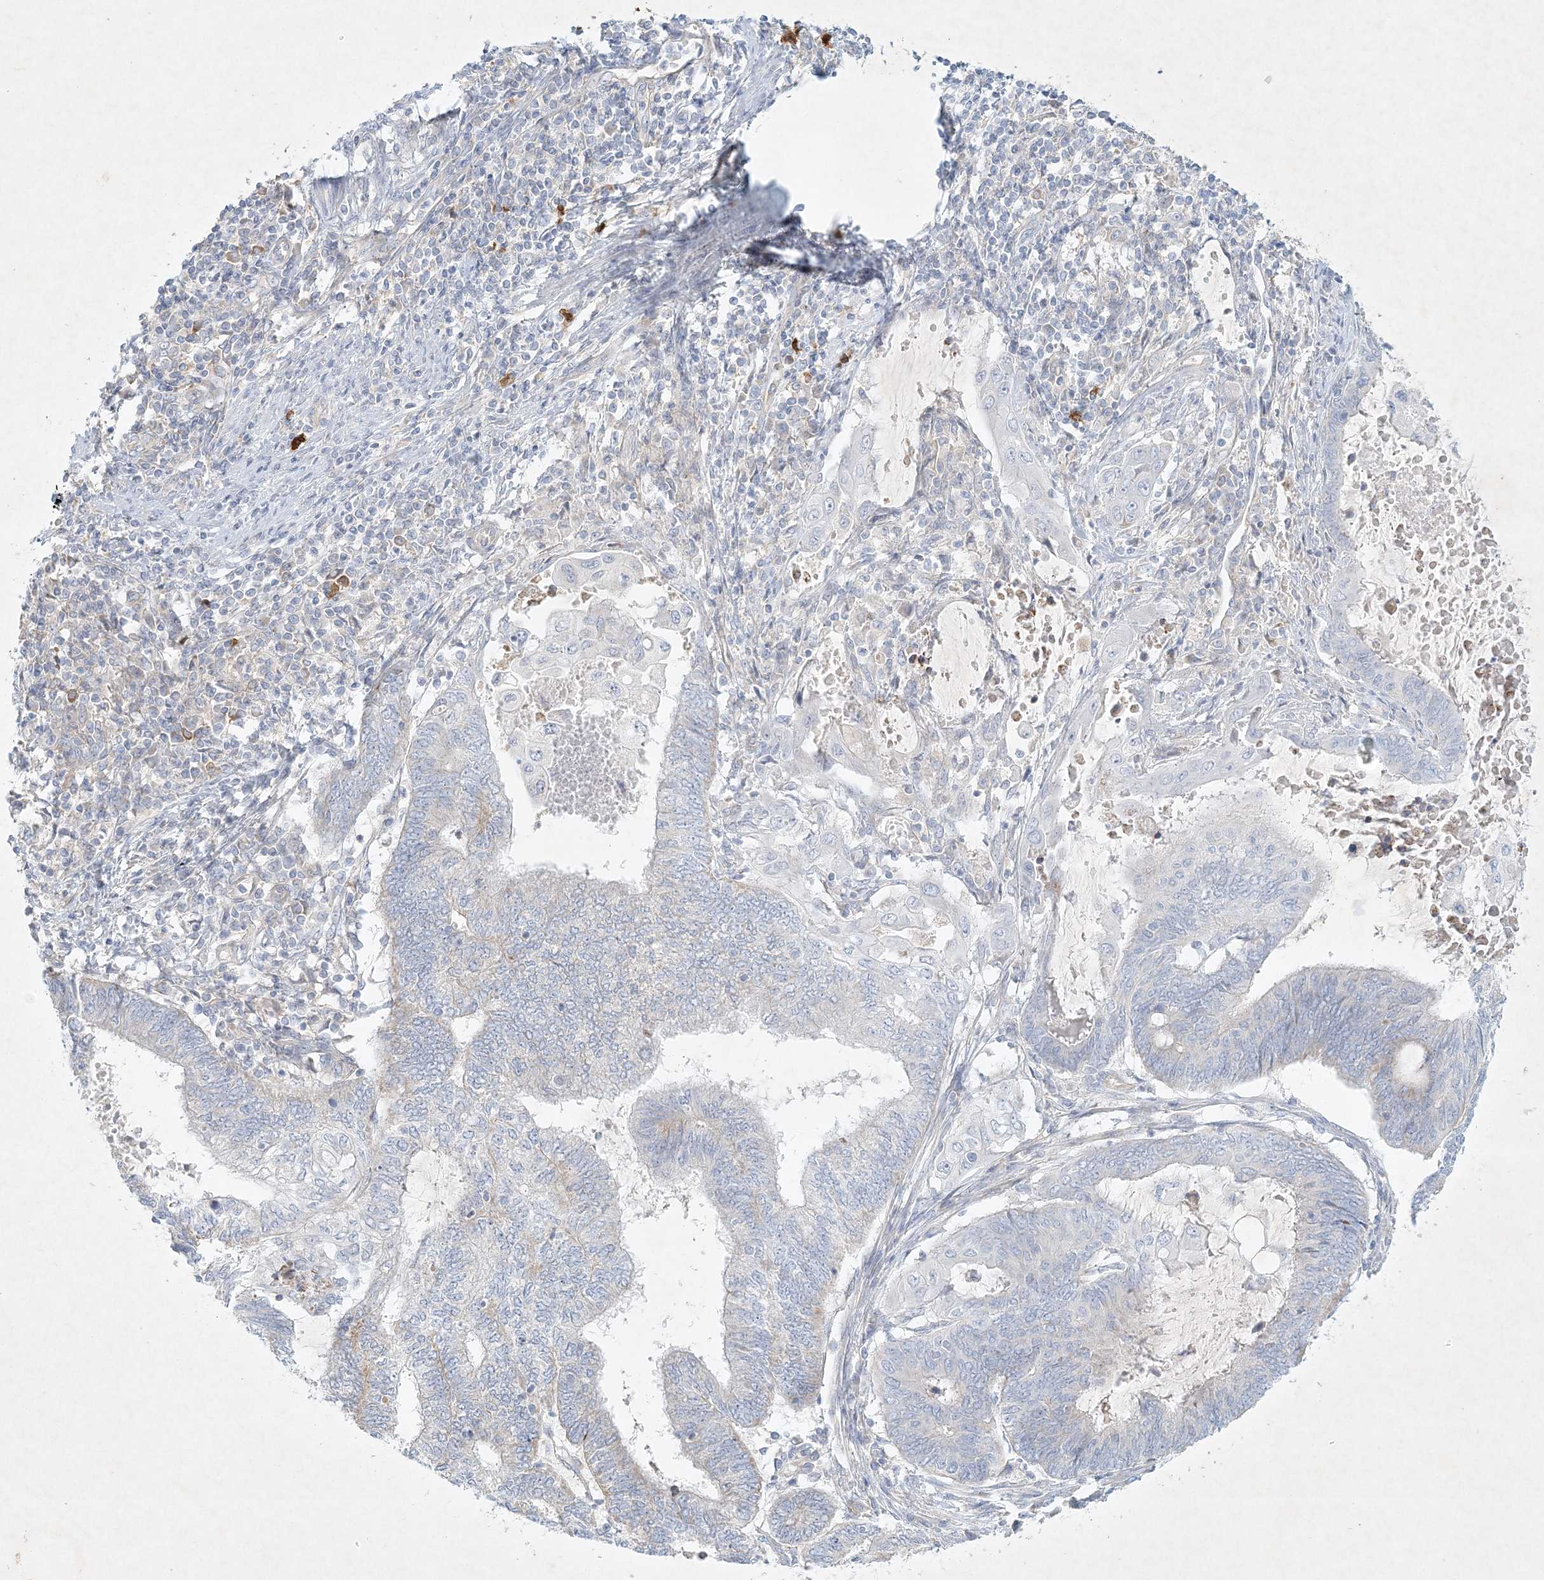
{"staining": {"intensity": "negative", "quantity": "none", "location": "none"}, "tissue": "endometrial cancer", "cell_type": "Tumor cells", "image_type": "cancer", "snomed": [{"axis": "morphology", "description": "Adenocarcinoma, NOS"}, {"axis": "topography", "description": "Uterus"}, {"axis": "topography", "description": "Endometrium"}], "caption": "Endometrial cancer was stained to show a protein in brown. There is no significant expression in tumor cells.", "gene": "STK11IP", "patient": {"sex": "female", "age": 70}}